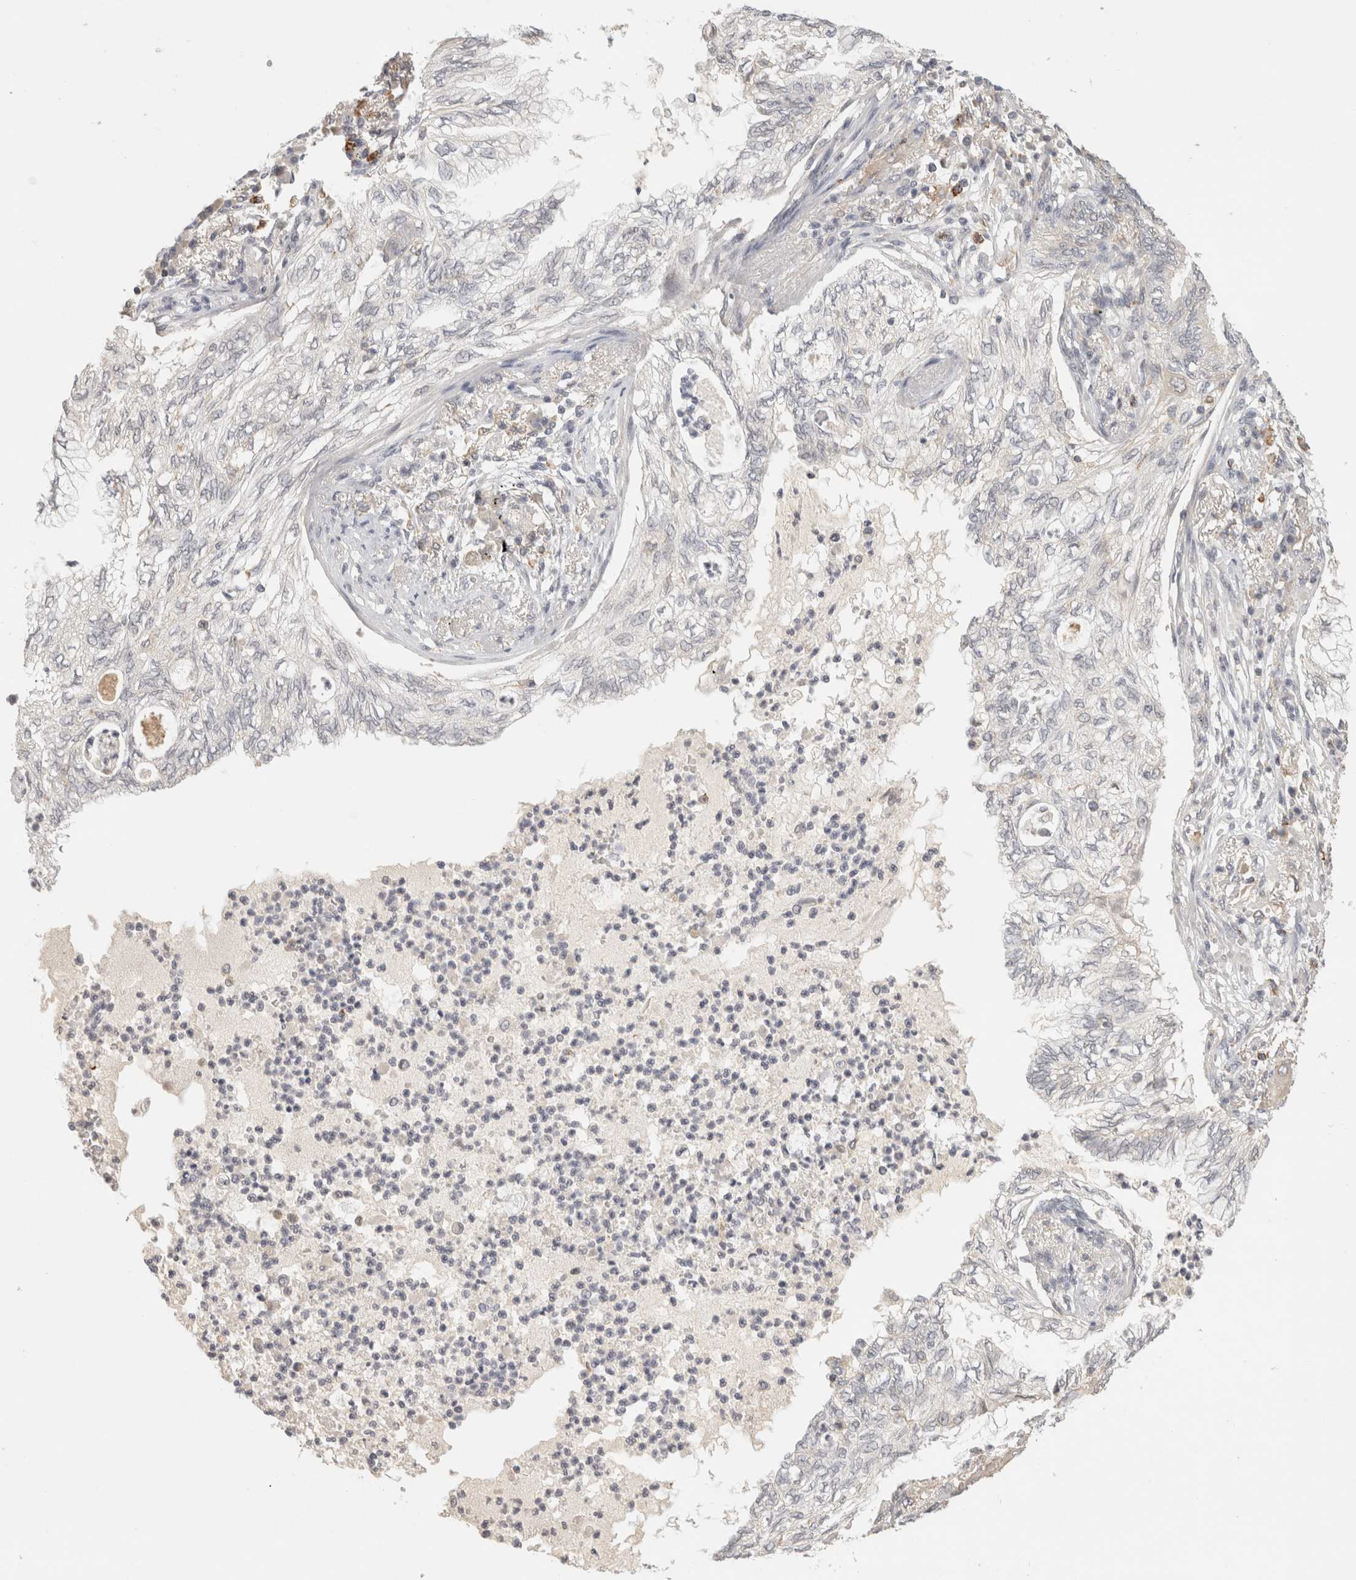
{"staining": {"intensity": "negative", "quantity": "none", "location": "none"}, "tissue": "lung cancer", "cell_type": "Tumor cells", "image_type": "cancer", "snomed": [{"axis": "morphology", "description": "Normal tissue, NOS"}, {"axis": "morphology", "description": "Adenocarcinoma, NOS"}, {"axis": "topography", "description": "Bronchus"}, {"axis": "topography", "description": "Lung"}], "caption": "Tumor cells are negative for protein expression in human adenocarcinoma (lung). (Brightfield microscopy of DAB (3,3'-diaminobenzidine) immunohistochemistry at high magnification).", "gene": "HAVCR2", "patient": {"sex": "female", "age": 70}}